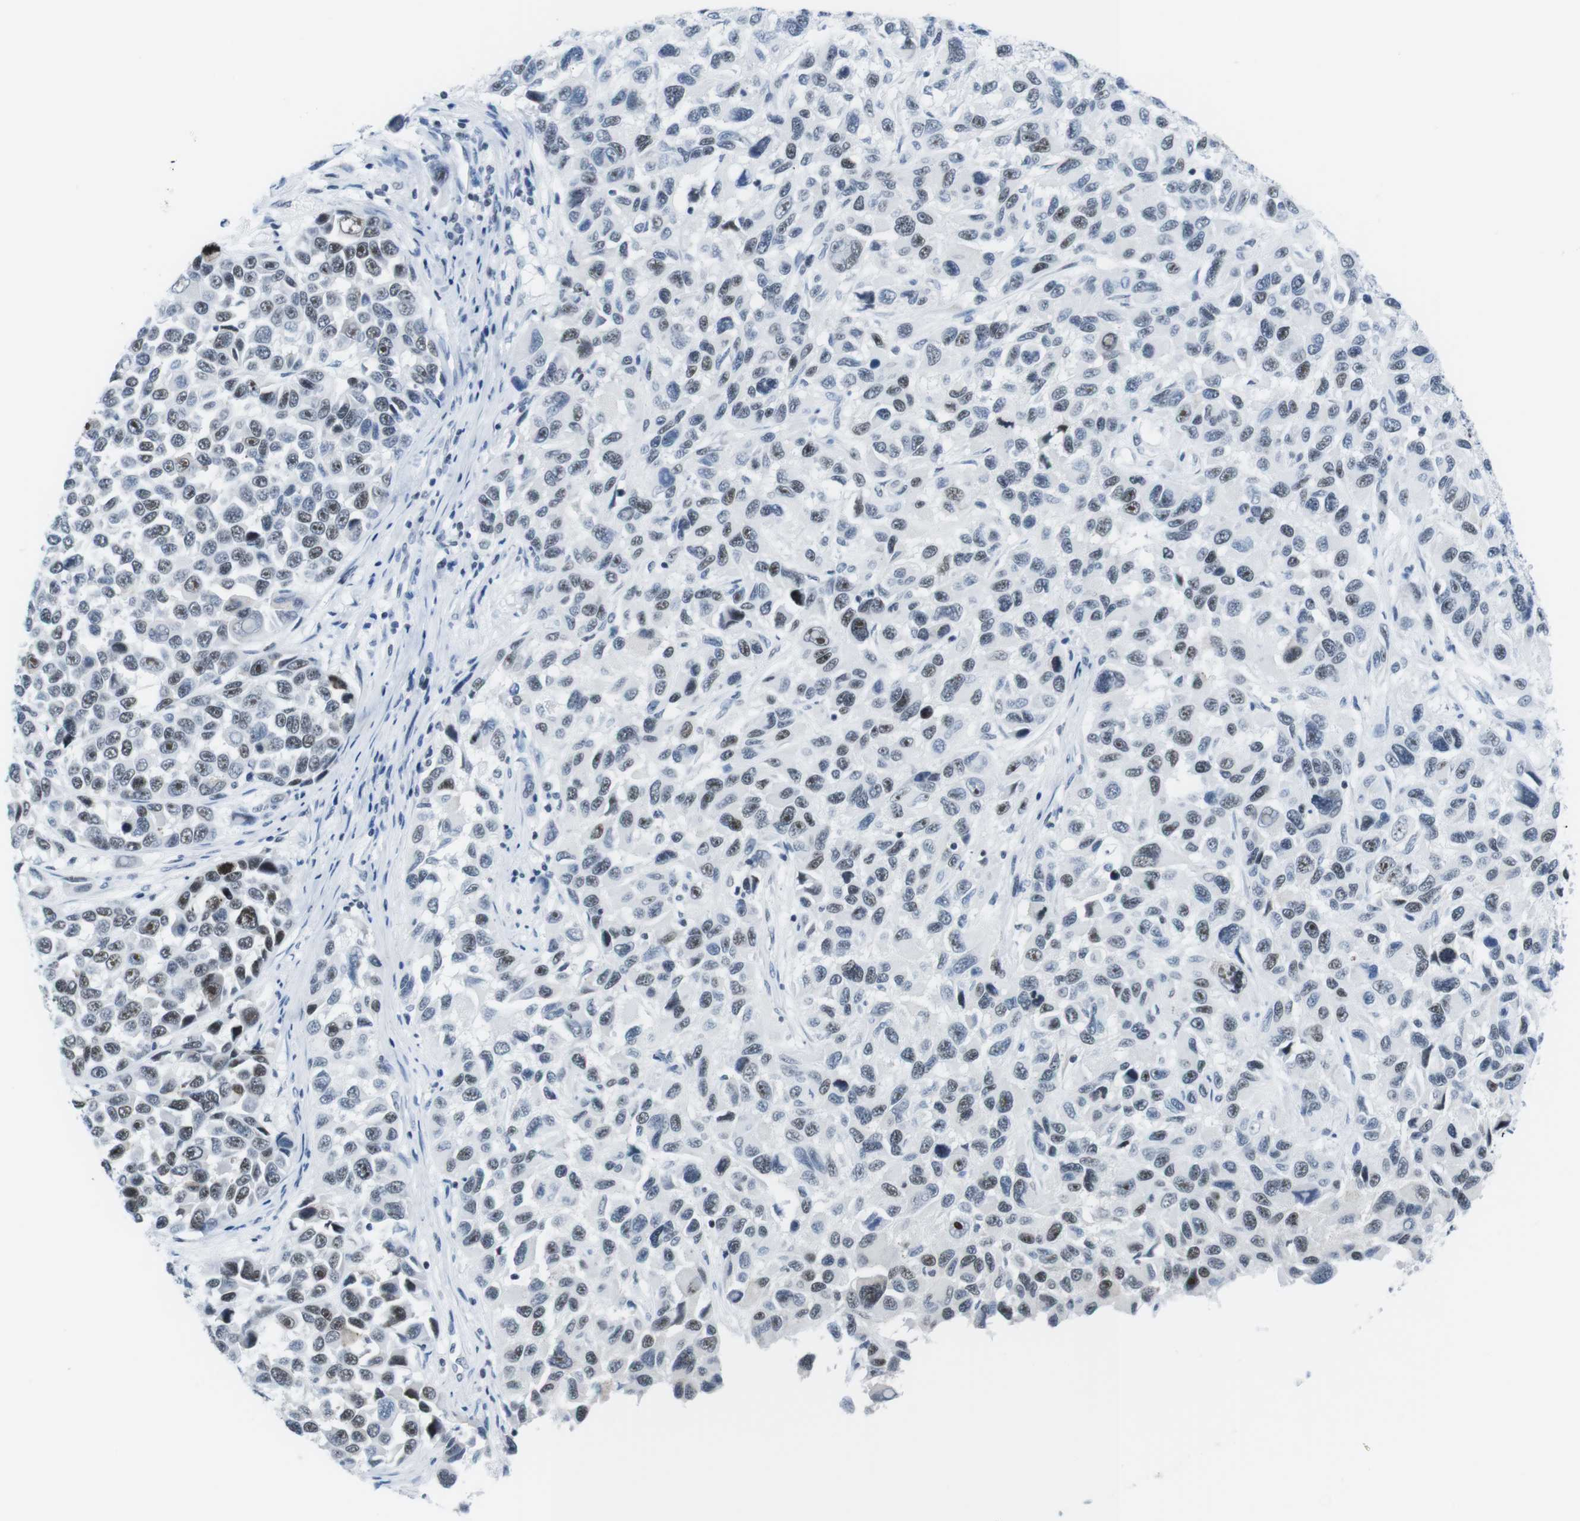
{"staining": {"intensity": "weak", "quantity": ">75%", "location": "nuclear"}, "tissue": "melanoma", "cell_type": "Tumor cells", "image_type": "cancer", "snomed": [{"axis": "morphology", "description": "Malignant melanoma, NOS"}, {"axis": "topography", "description": "Skin"}], "caption": "Immunohistochemical staining of human melanoma shows low levels of weak nuclear staining in about >75% of tumor cells.", "gene": "NIFK", "patient": {"sex": "male", "age": 53}}